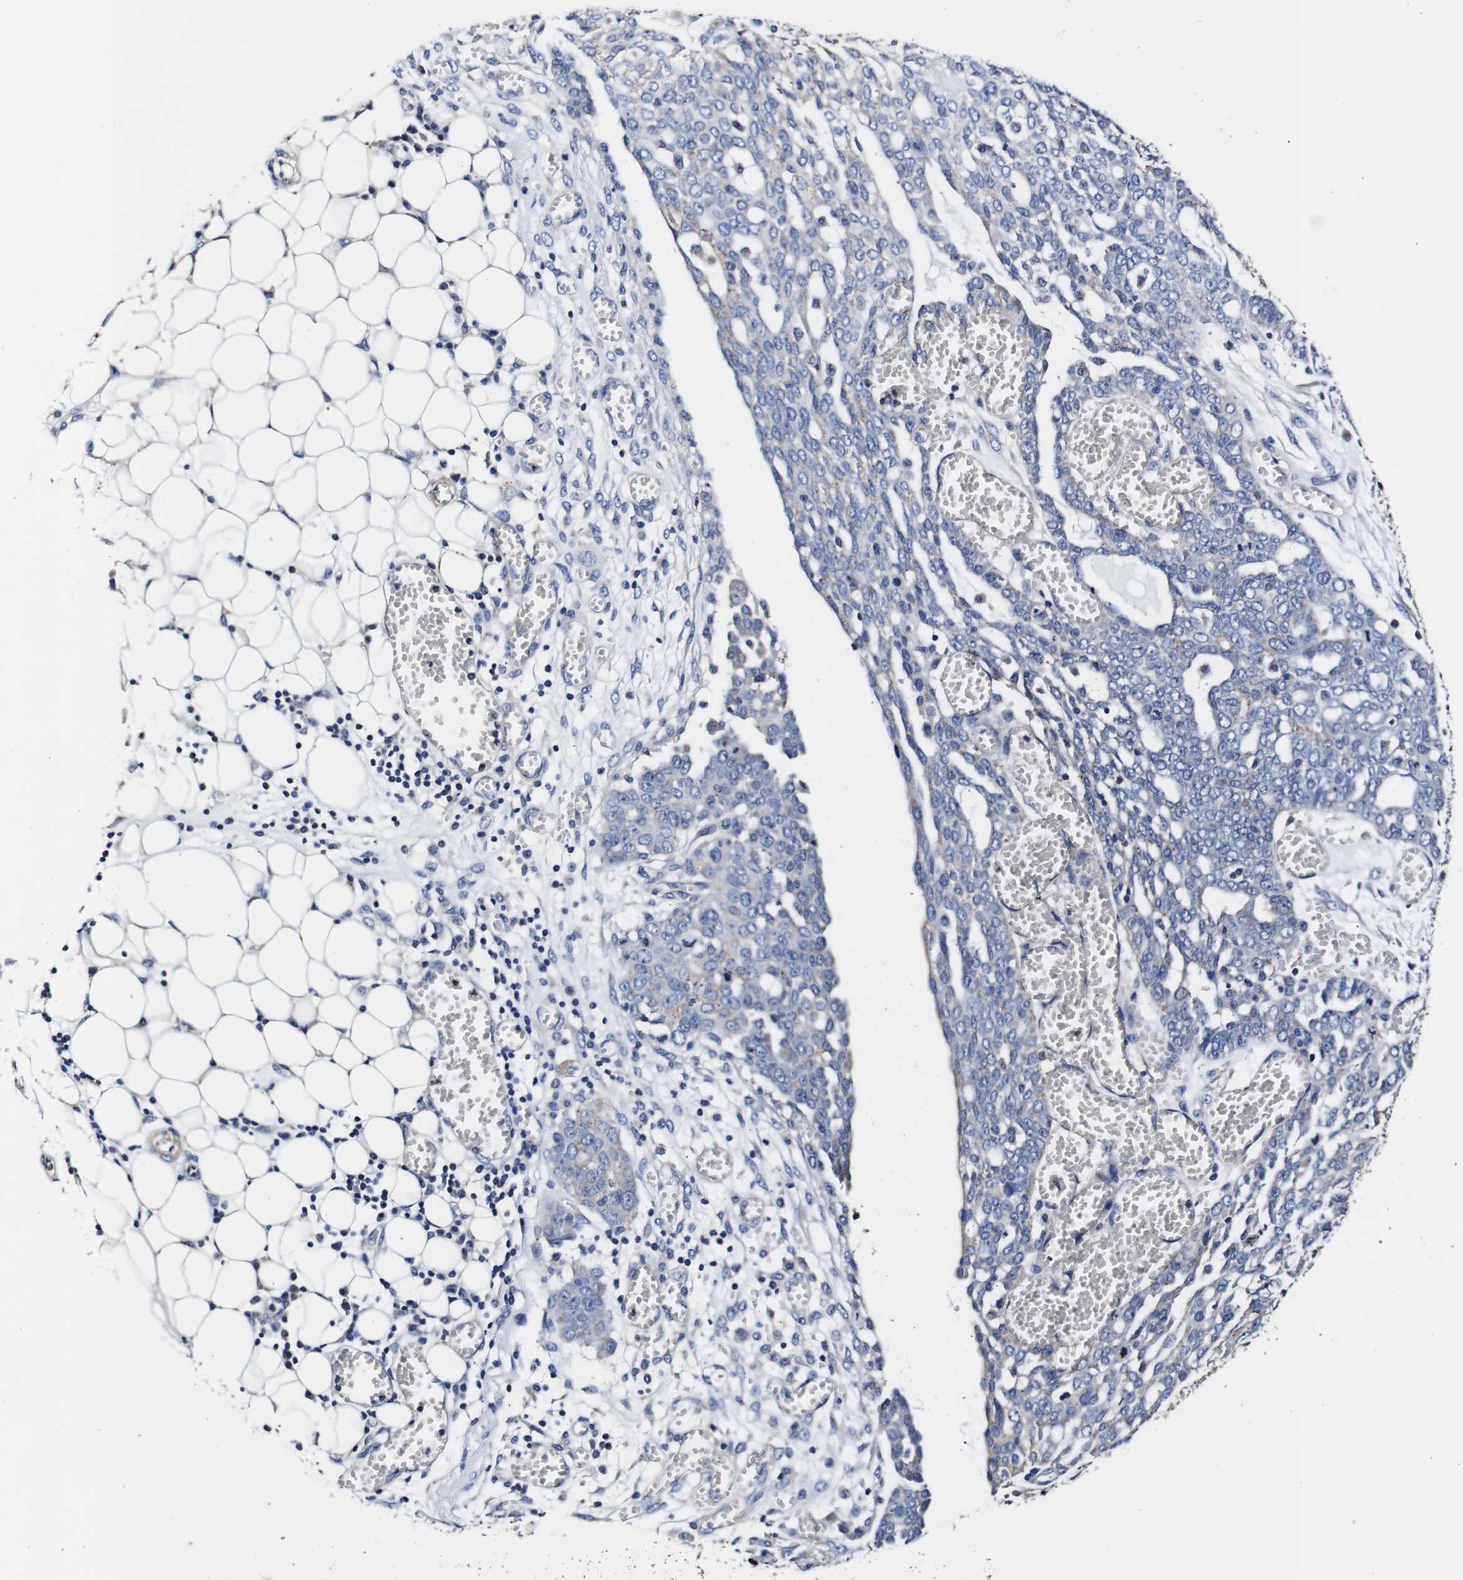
{"staining": {"intensity": "weak", "quantity": "<25%", "location": "cytoplasmic/membranous"}, "tissue": "ovarian cancer", "cell_type": "Tumor cells", "image_type": "cancer", "snomed": [{"axis": "morphology", "description": "Cystadenocarcinoma, serous, NOS"}, {"axis": "topography", "description": "Soft tissue"}, {"axis": "topography", "description": "Ovary"}], "caption": "Immunohistochemical staining of ovarian cancer (serous cystadenocarcinoma) shows no significant expression in tumor cells.", "gene": "PDCD6IP", "patient": {"sex": "female", "age": 57}}